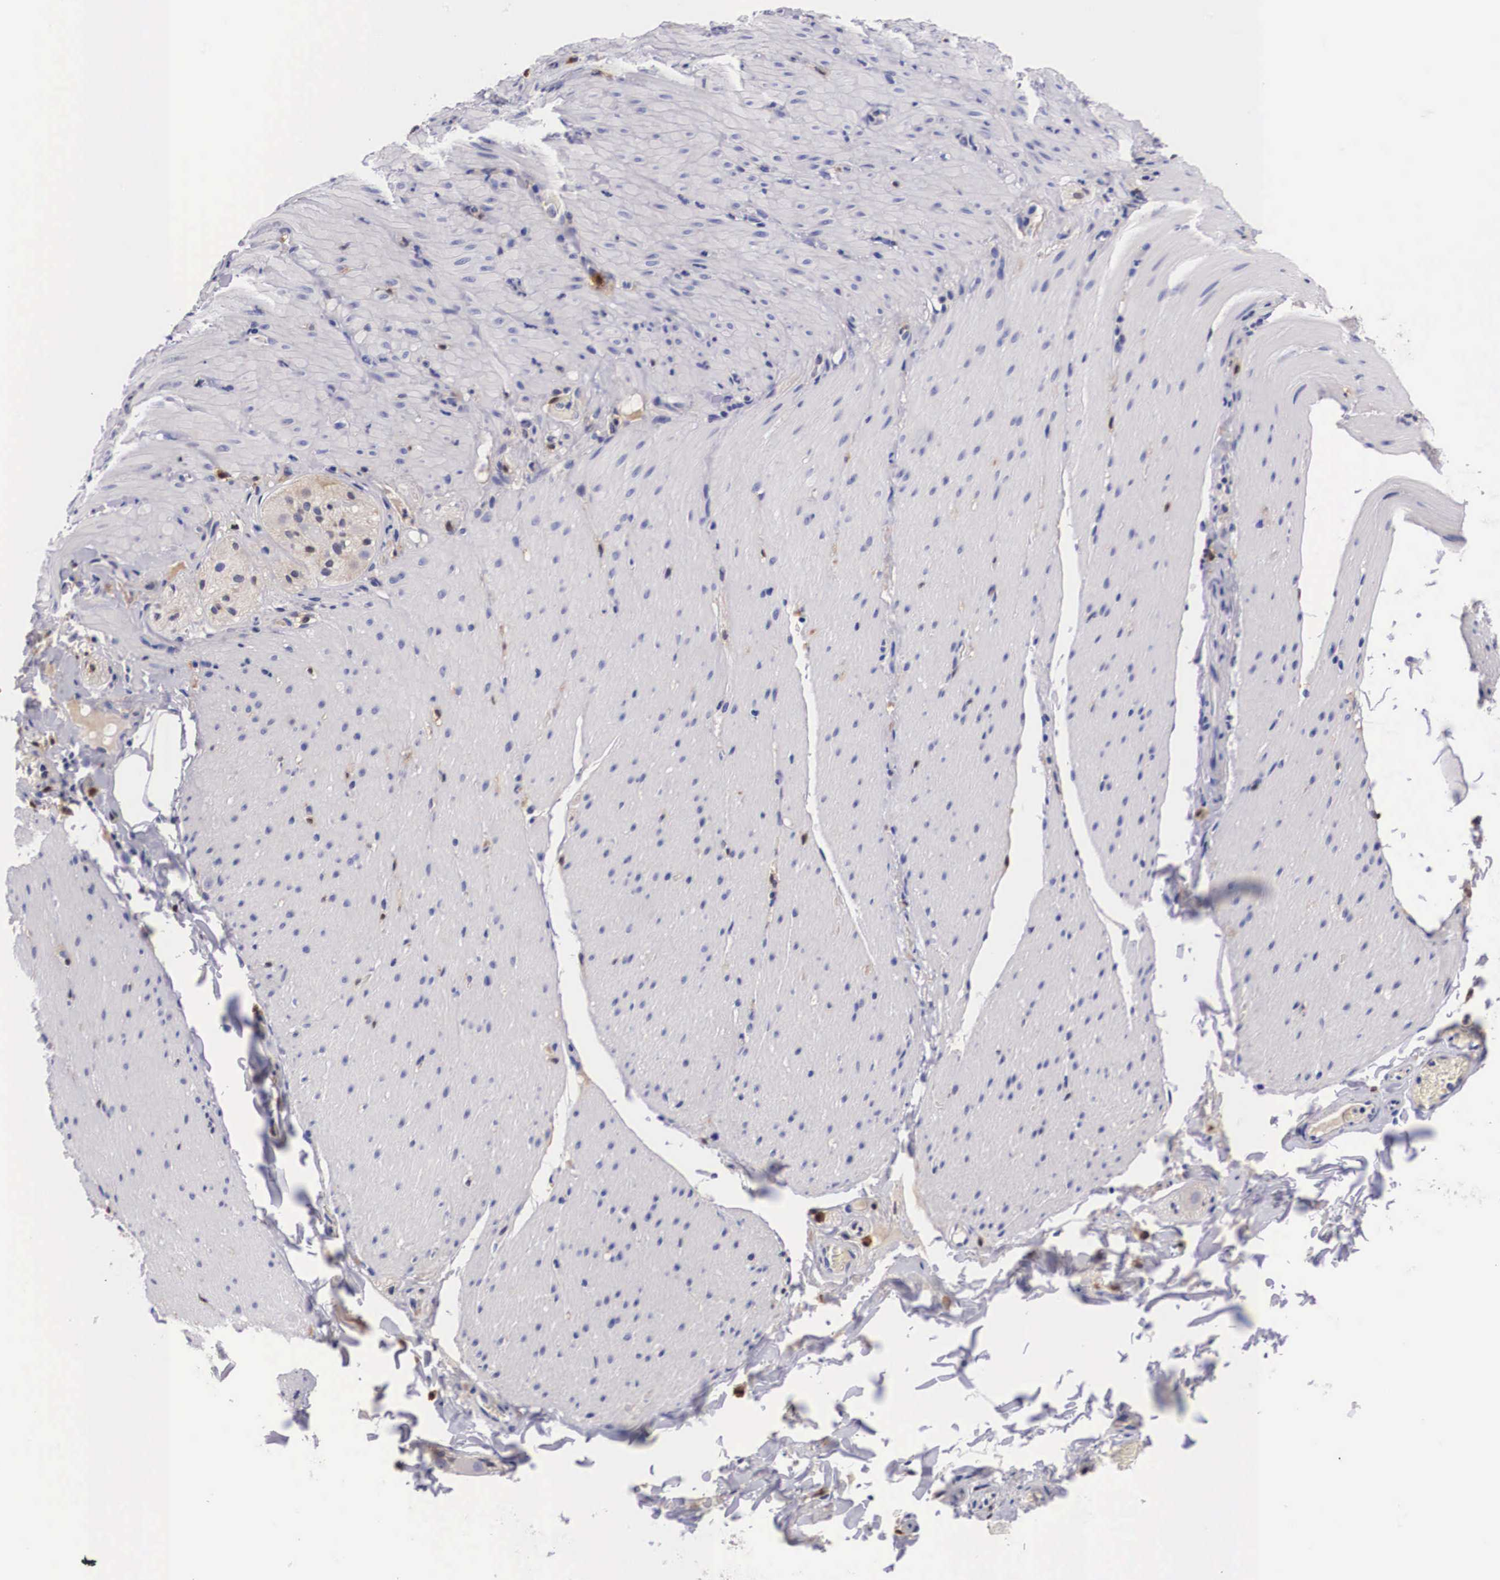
{"staining": {"intensity": "negative", "quantity": "none", "location": "none"}, "tissue": "smooth muscle", "cell_type": "Smooth muscle cells", "image_type": "normal", "snomed": [{"axis": "morphology", "description": "Normal tissue, NOS"}, {"axis": "topography", "description": "Duodenum"}], "caption": "Immunohistochemistry (IHC) photomicrograph of normal smooth muscle stained for a protein (brown), which demonstrates no expression in smooth muscle cells.", "gene": "RENBP", "patient": {"sex": "male", "age": 63}}